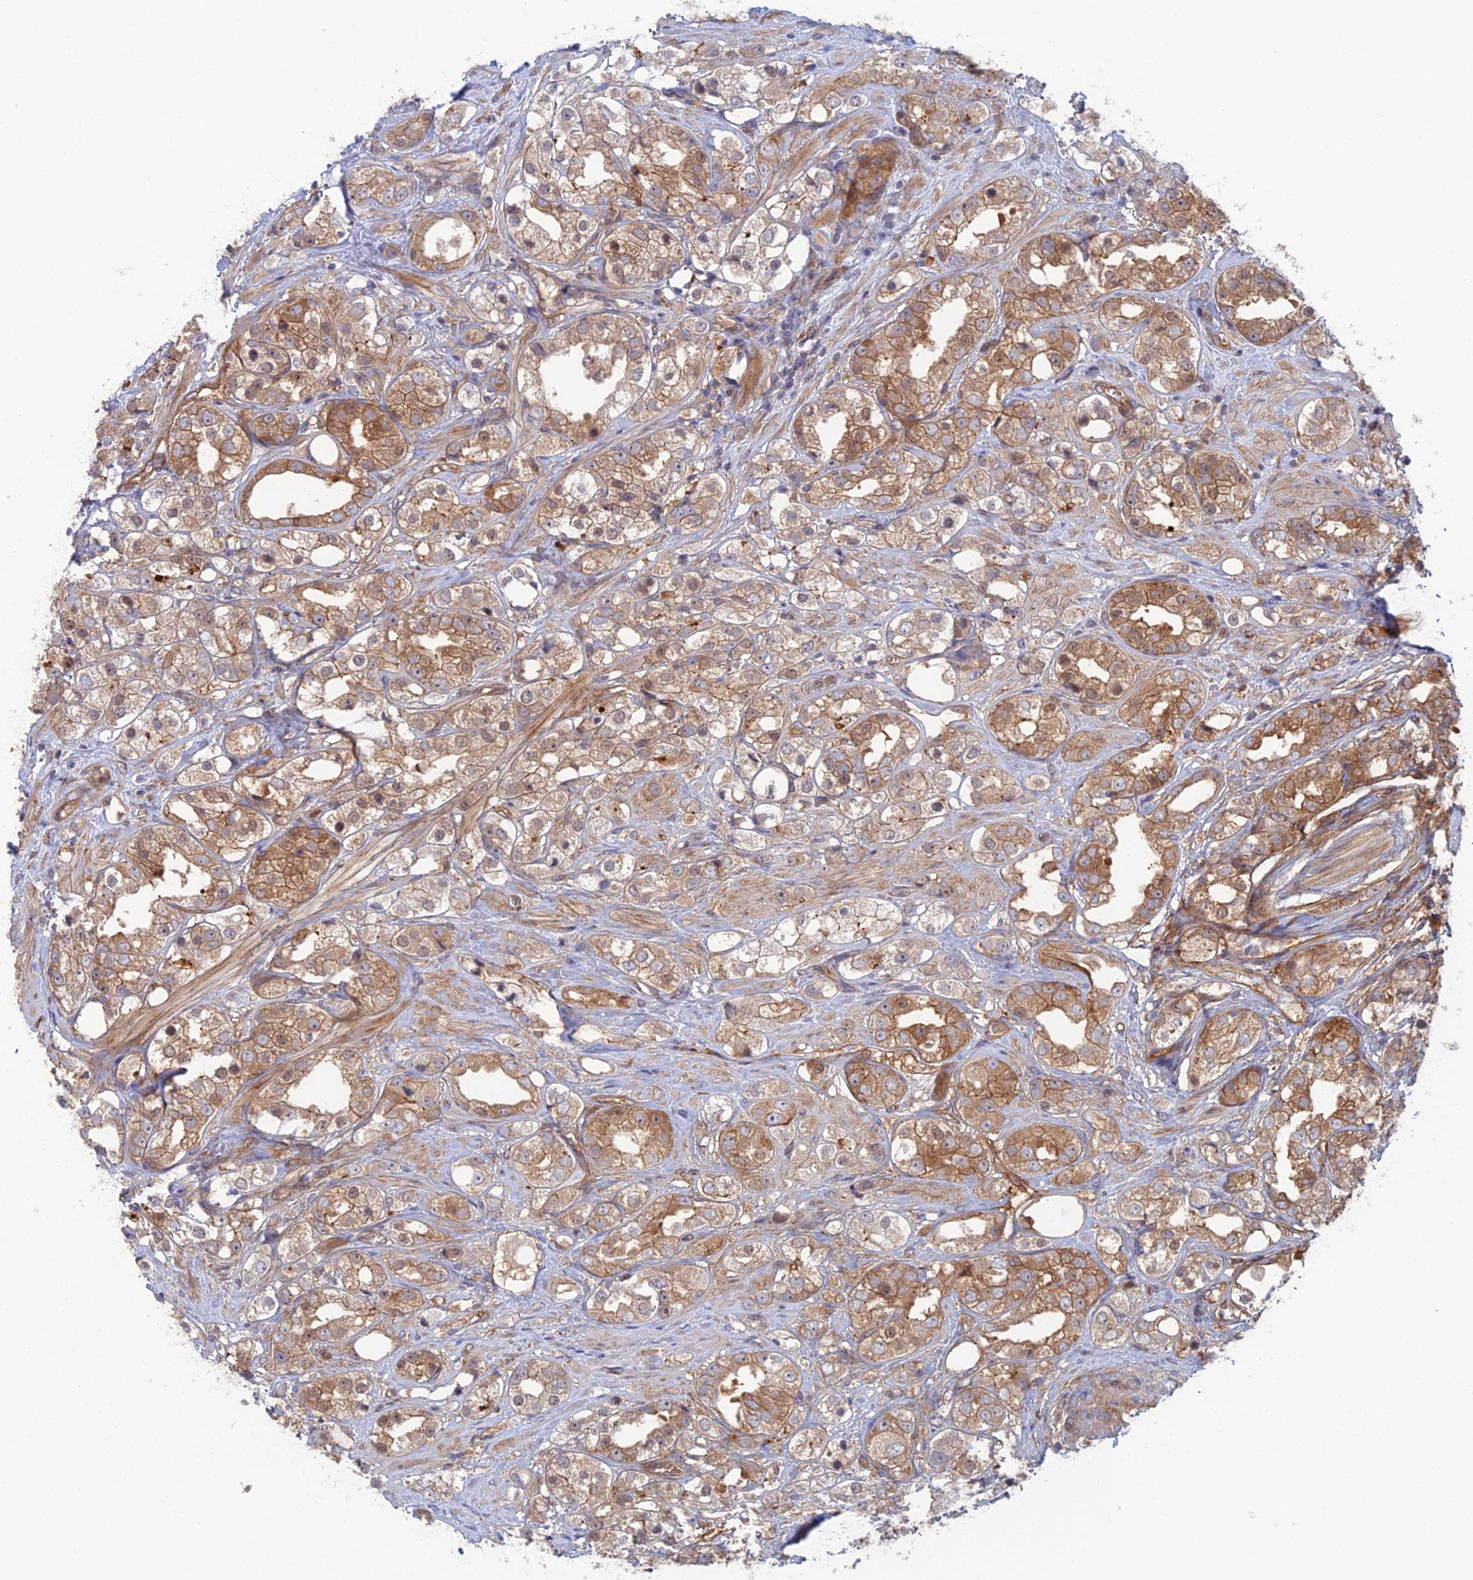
{"staining": {"intensity": "moderate", "quantity": ">75%", "location": "cytoplasmic/membranous"}, "tissue": "prostate cancer", "cell_type": "Tumor cells", "image_type": "cancer", "snomed": [{"axis": "morphology", "description": "Adenocarcinoma, NOS"}, {"axis": "topography", "description": "Prostate"}], "caption": "An IHC image of tumor tissue is shown. Protein staining in brown highlights moderate cytoplasmic/membranous positivity in prostate cancer within tumor cells.", "gene": "ABHD1", "patient": {"sex": "male", "age": 79}}